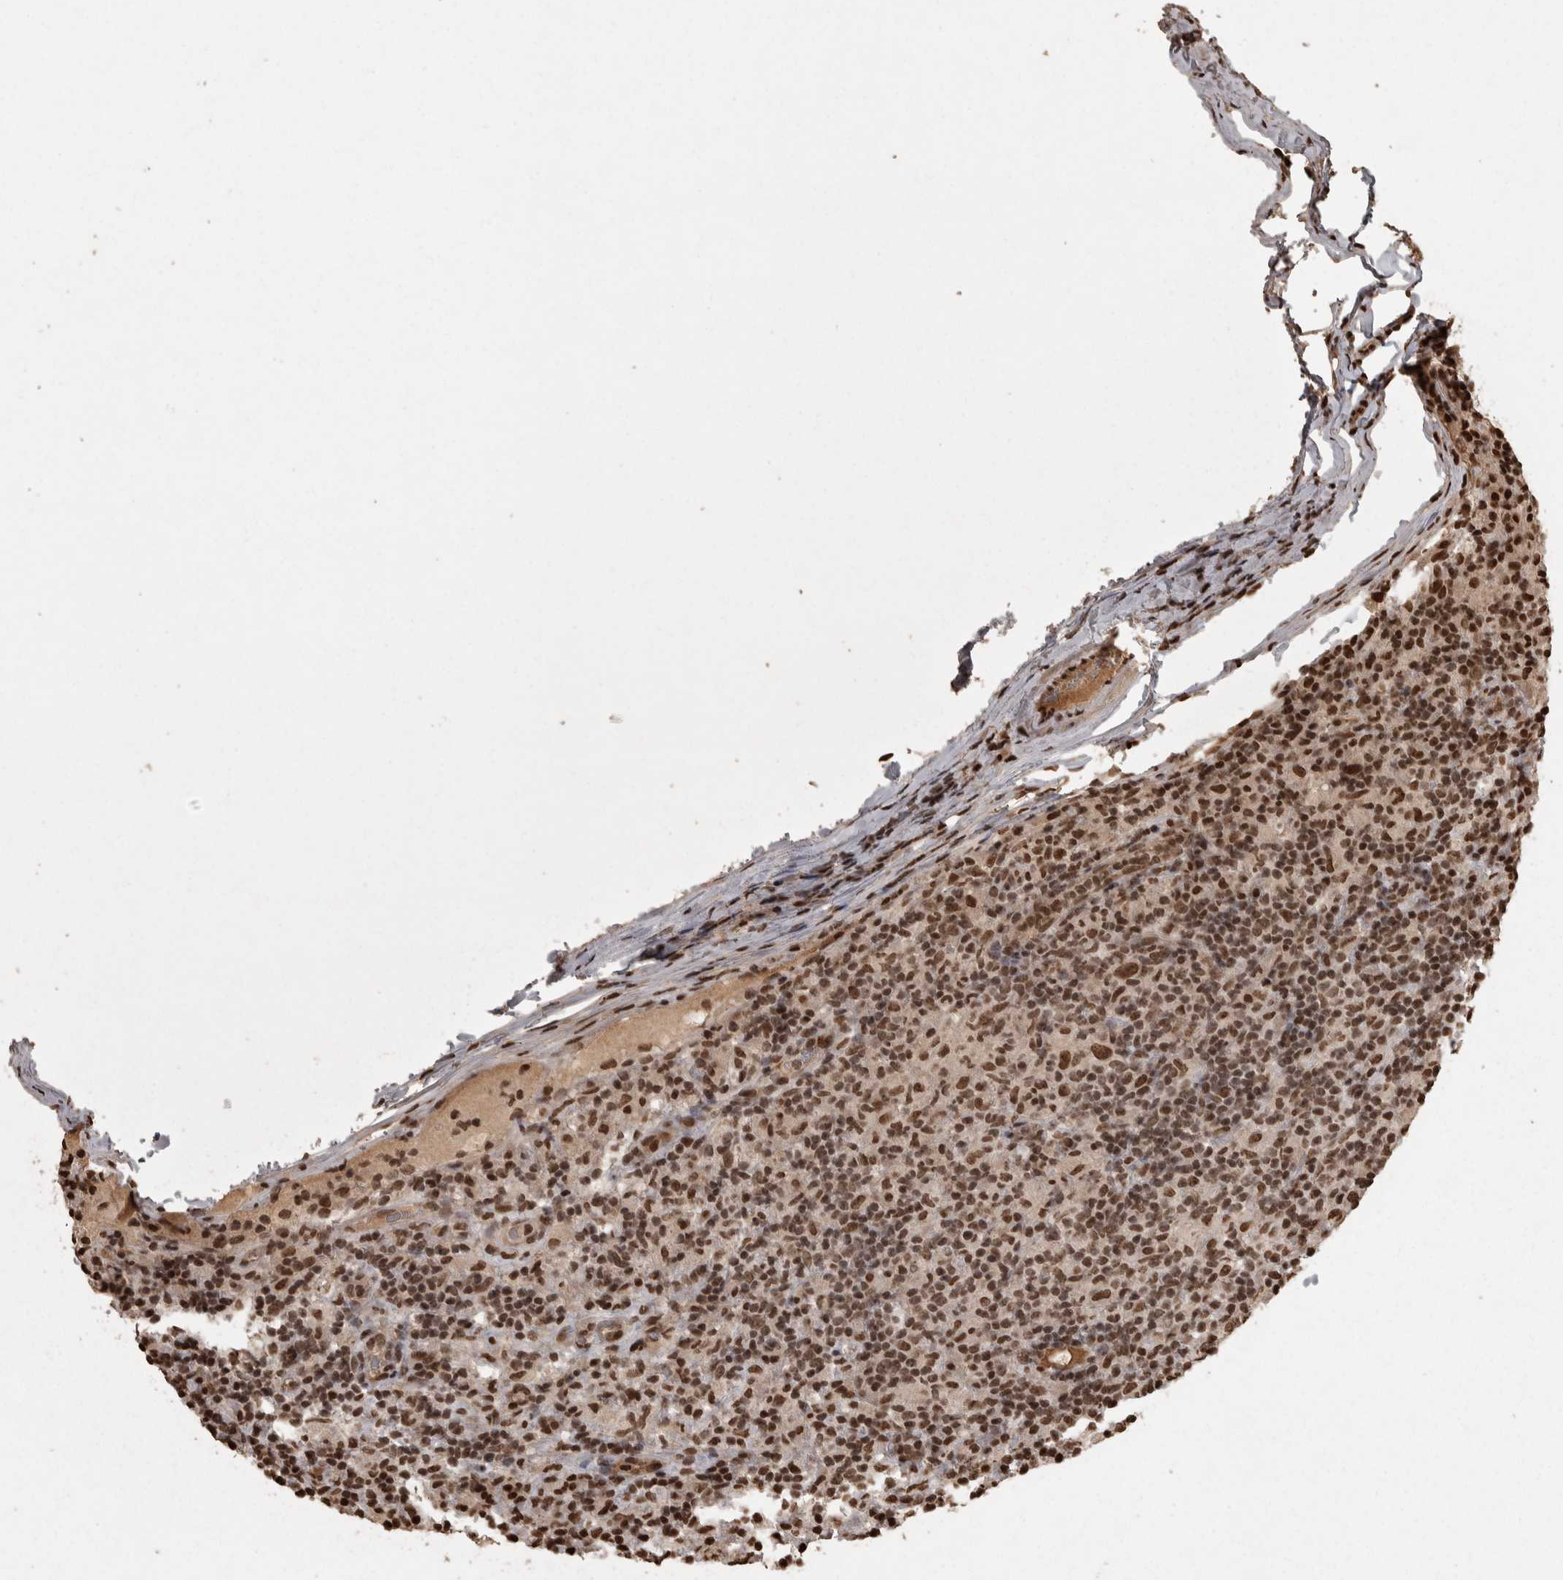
{"staining": {"intensity": "moderate", "quantity": ">75%", "location": "nuclear"}, "tissue": "lymphoma", "cell_type": "Tumor cells", "image_type": "cancer", "snomed": [{"axis": "morphology", "description": "Hodgkin's disease, NOS"}, {"axis": "topography", "description": "Lymph node"}], "caption": "Brown immunohistochemical staining in lymphoma shows moderate nuclear positivity in approximately >75% of tumor cells.", "gene": "ZFHX4", "patient": {"sex": "male", "age": 70}}